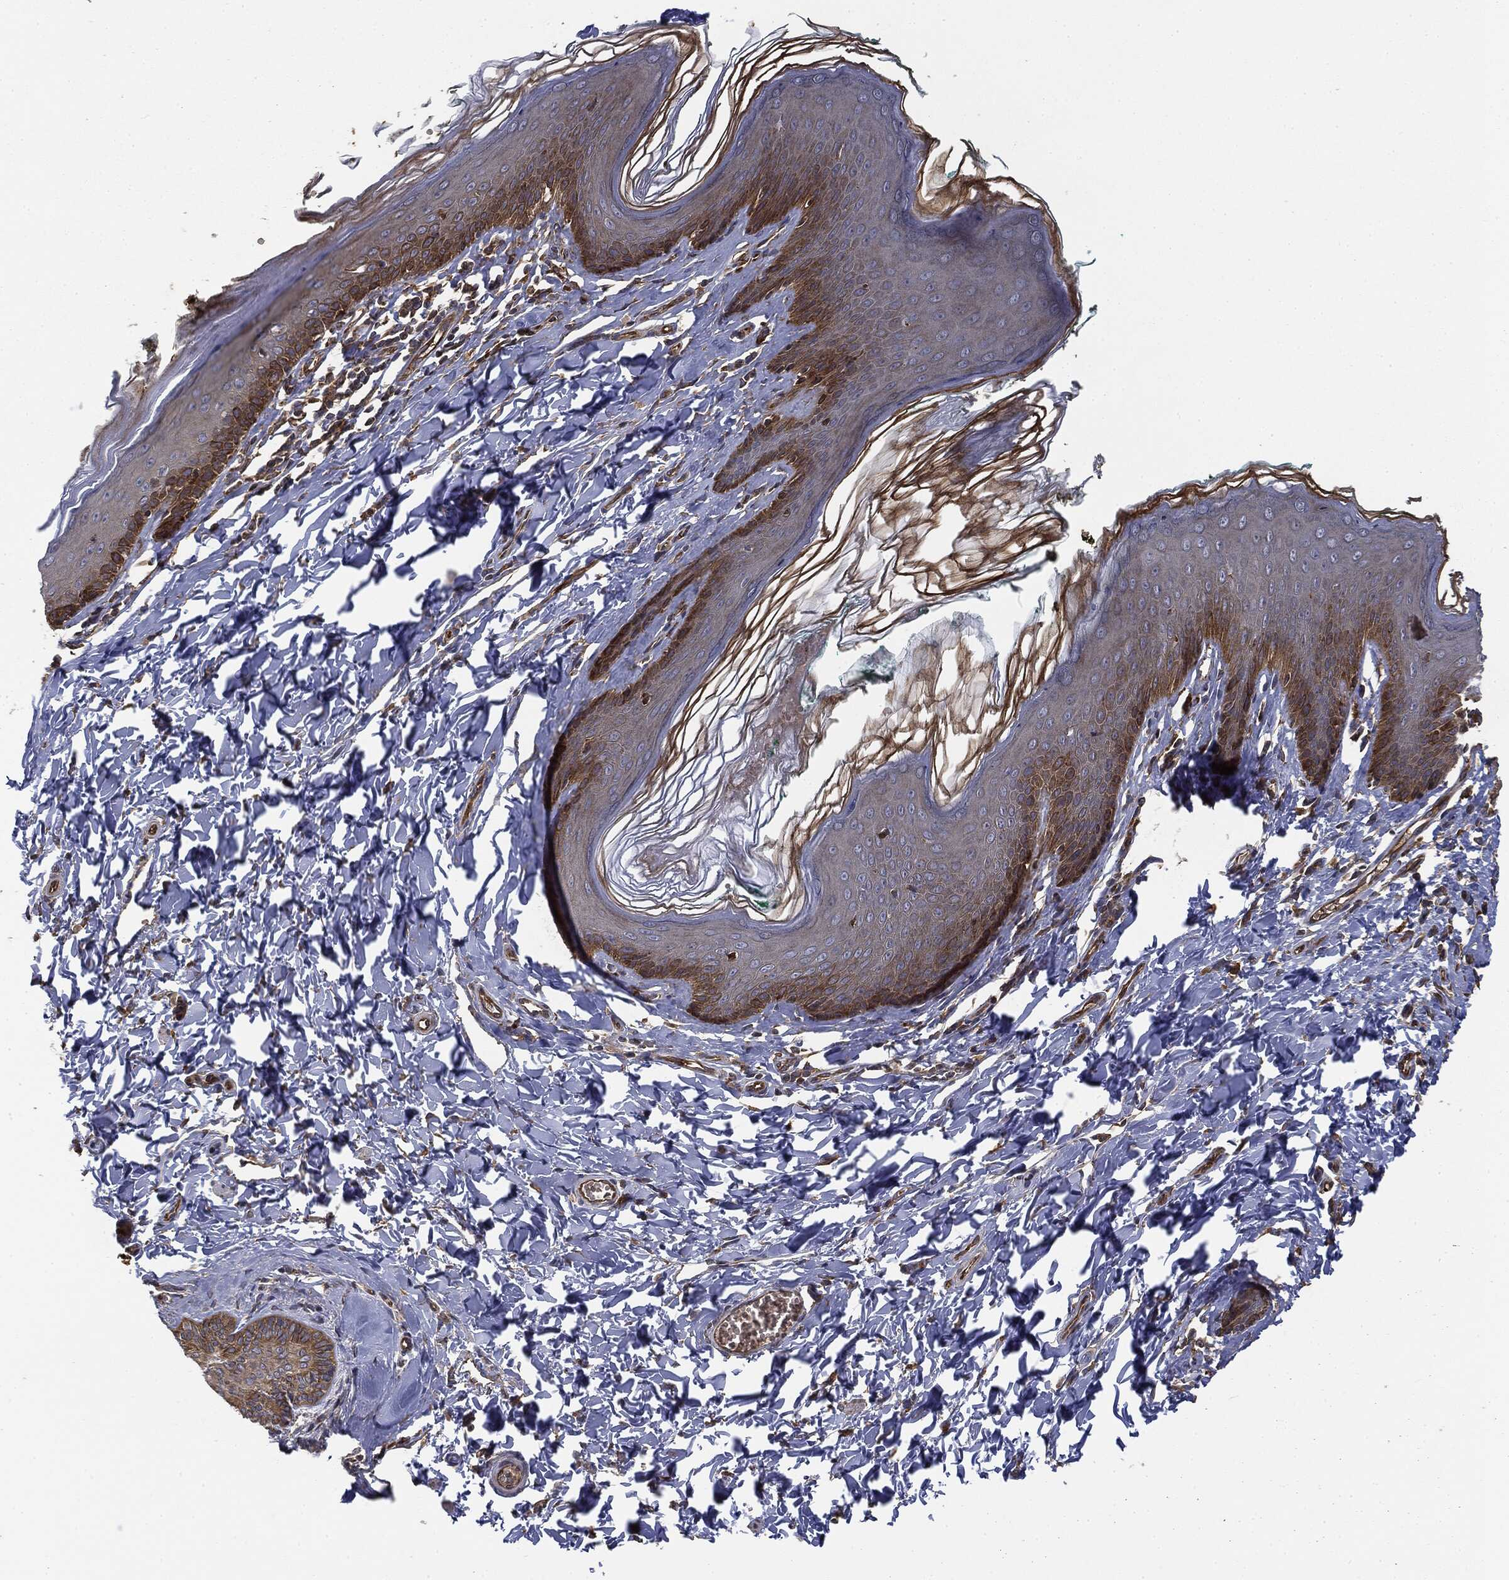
{"staining": {"intensity": "strong", "quantity": "25%-75%", "location": "cytoplasmic/membranous"}, "tissue": "skin", "cell_type": "Epidermal cells", "image_type": "normal", "snomed": [{"axis": "morphology", "description": "Normal tissue, NOS"}, {"axis": "topography", "description": "Vulva"}], "caption": "A high-resolution photomicrograph shows immunohistochemistry staining of normal skin, which displays strong cytoplasmic/membranous staining in approximately 25%-75% of epidermal cells.", "gene": "EIF2AK2", "patient": {"sex": "female", "age": 66}}